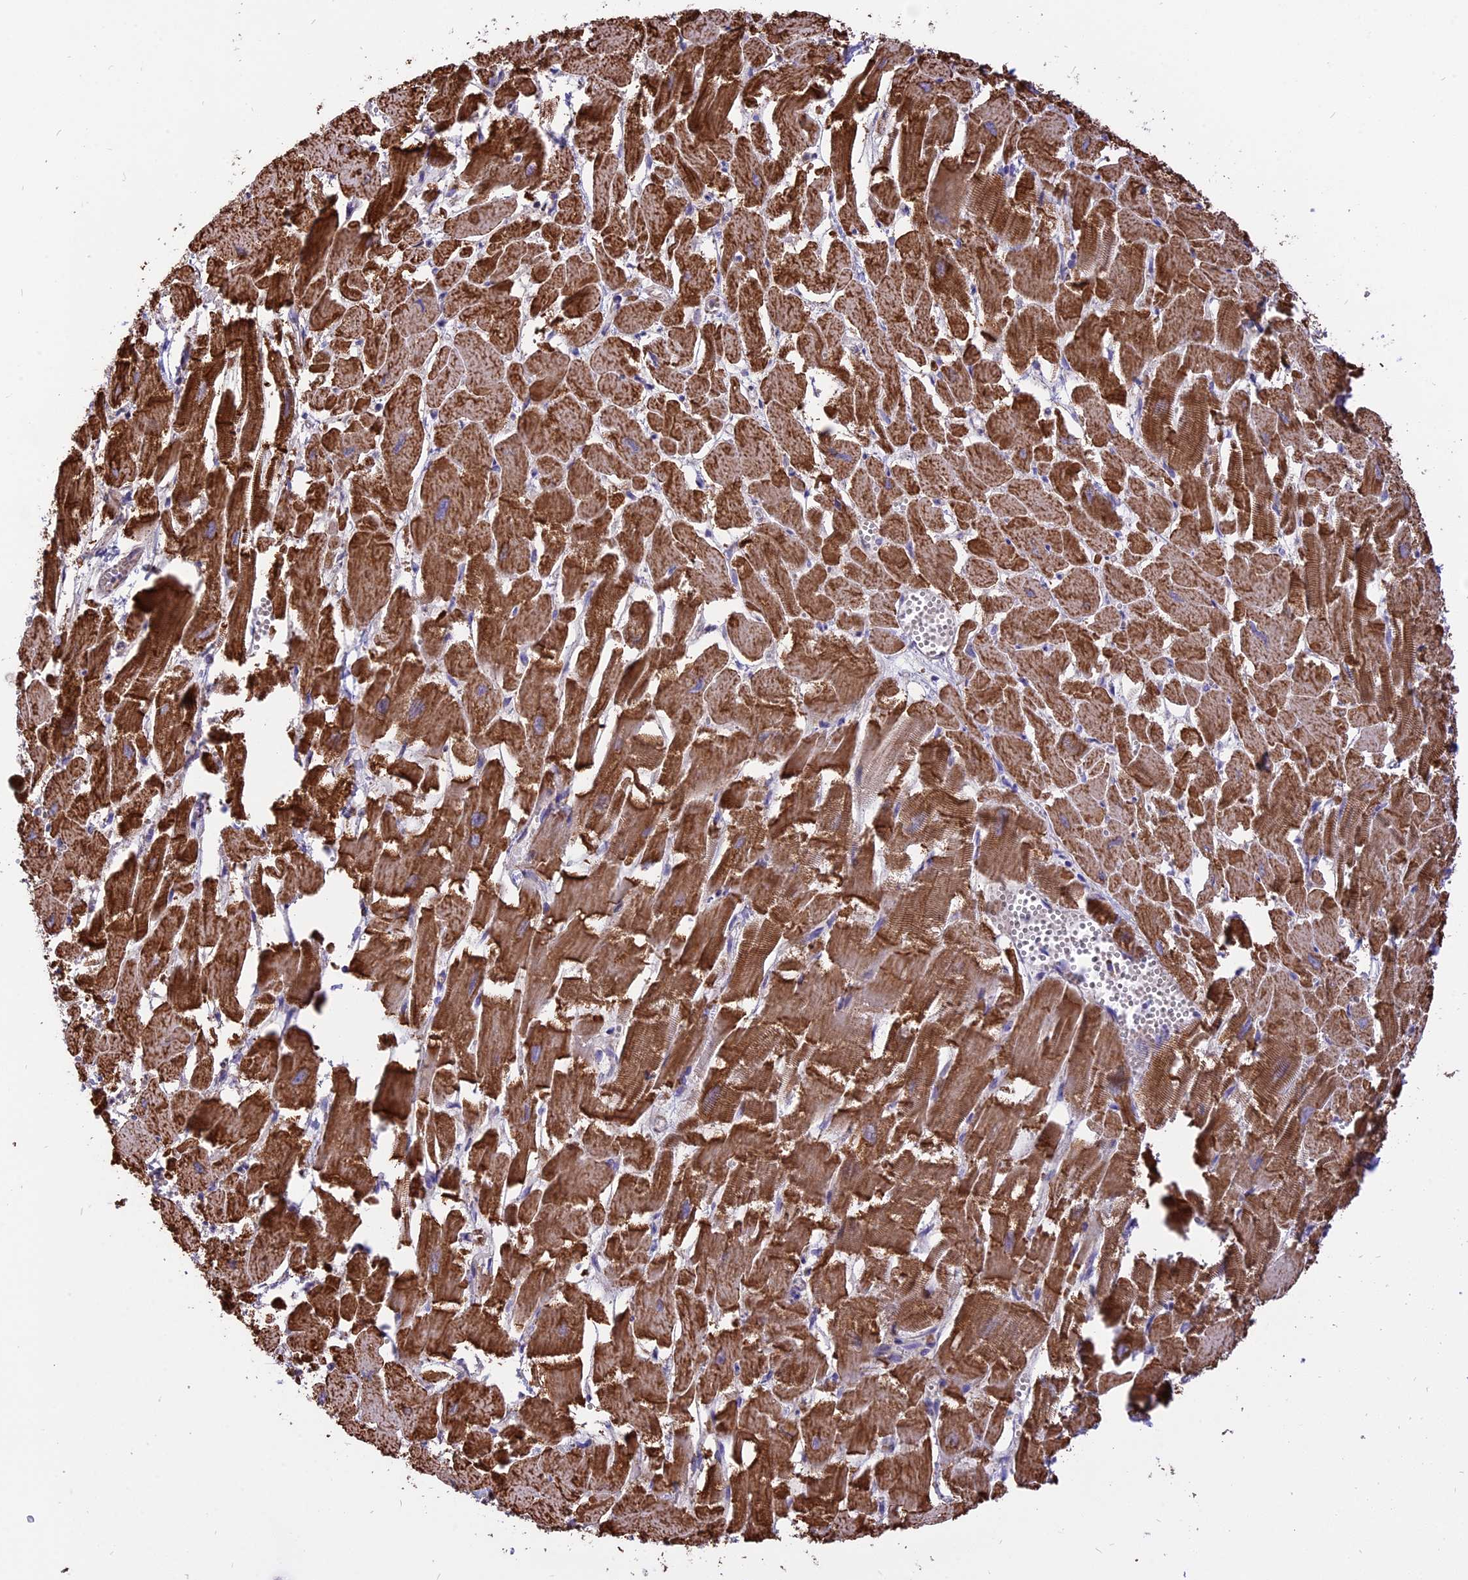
{"staining": {"intensity": "strong", "quantity": ">75%", "location": "cytoplasmic/membranous"}, "tissue": "heart muscle", "cell_type": "Cardiomyocytes", "image_type": "normal", "snomed": [{"axis": "morphology", "description": "Normal tissue, NOS"}, {"axis": "topography", "description": "Heart"}], "caption": "DAB immunohistochemical staining of unremarkable human heart muscle displays strong cytoplasmic/membranous protein positivity in about >75% of cardiomyocytes.", "gene": "TTC4", "patient": {"sex": "male", "age": 54}}